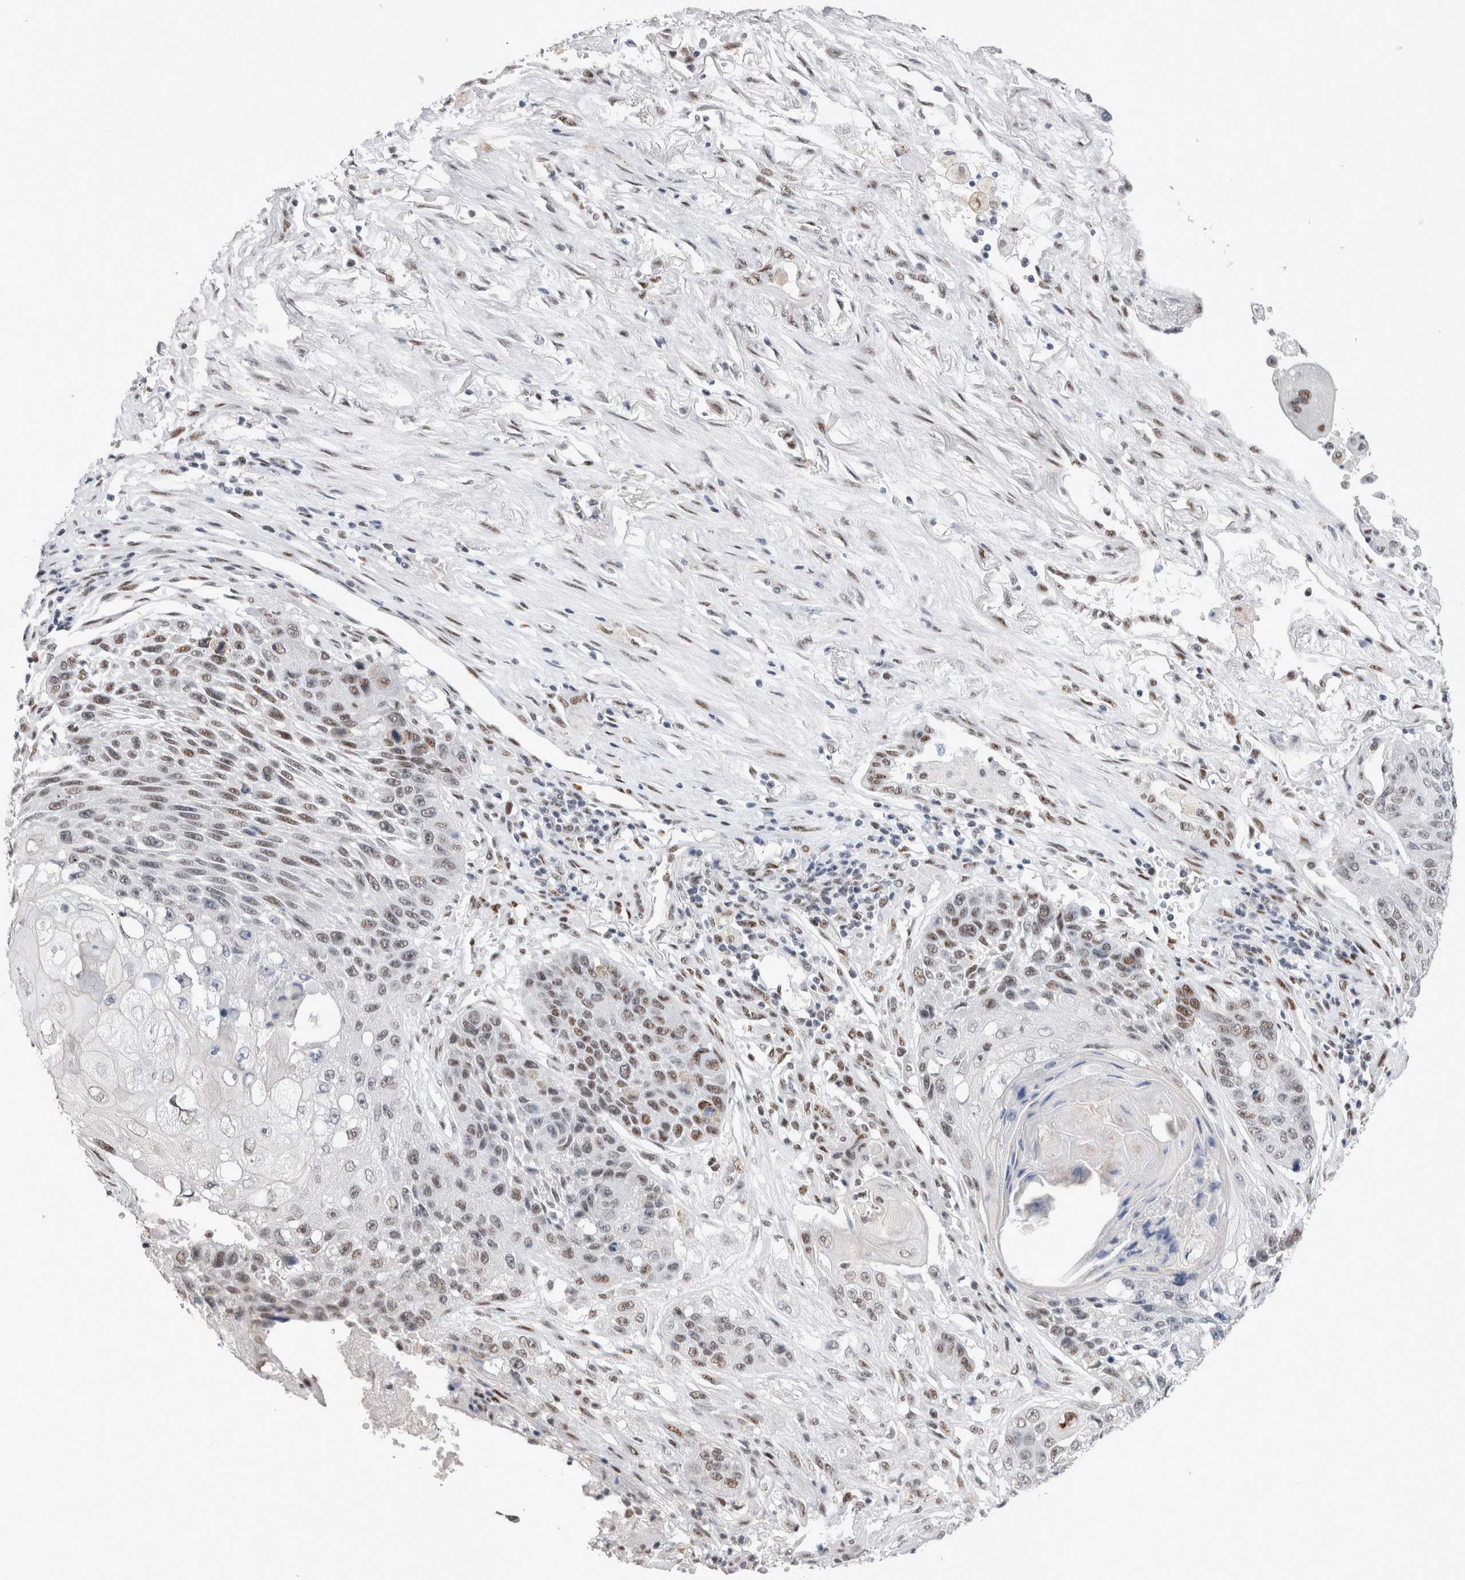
{"staining": {"intensity": "moderate", "quantity": ">75%", "location": "nuclear"}, "tissue": "lung cancer", "cell_type": "Tumor cells", "image_type": "cancer", "snomed": [{"axis": "morphology", "description": "Squamous cell carcinoma, NOS"}, {"axis": "topography", "description": "Lung"}], "caption": "Human lung squamous cell carcinoma stained with a brown dye exhibits moderate nuclear positive staining in about >75% of tumor cells.", "gene": "RBM6", "patient": {"sex": "male", "age": 61}}